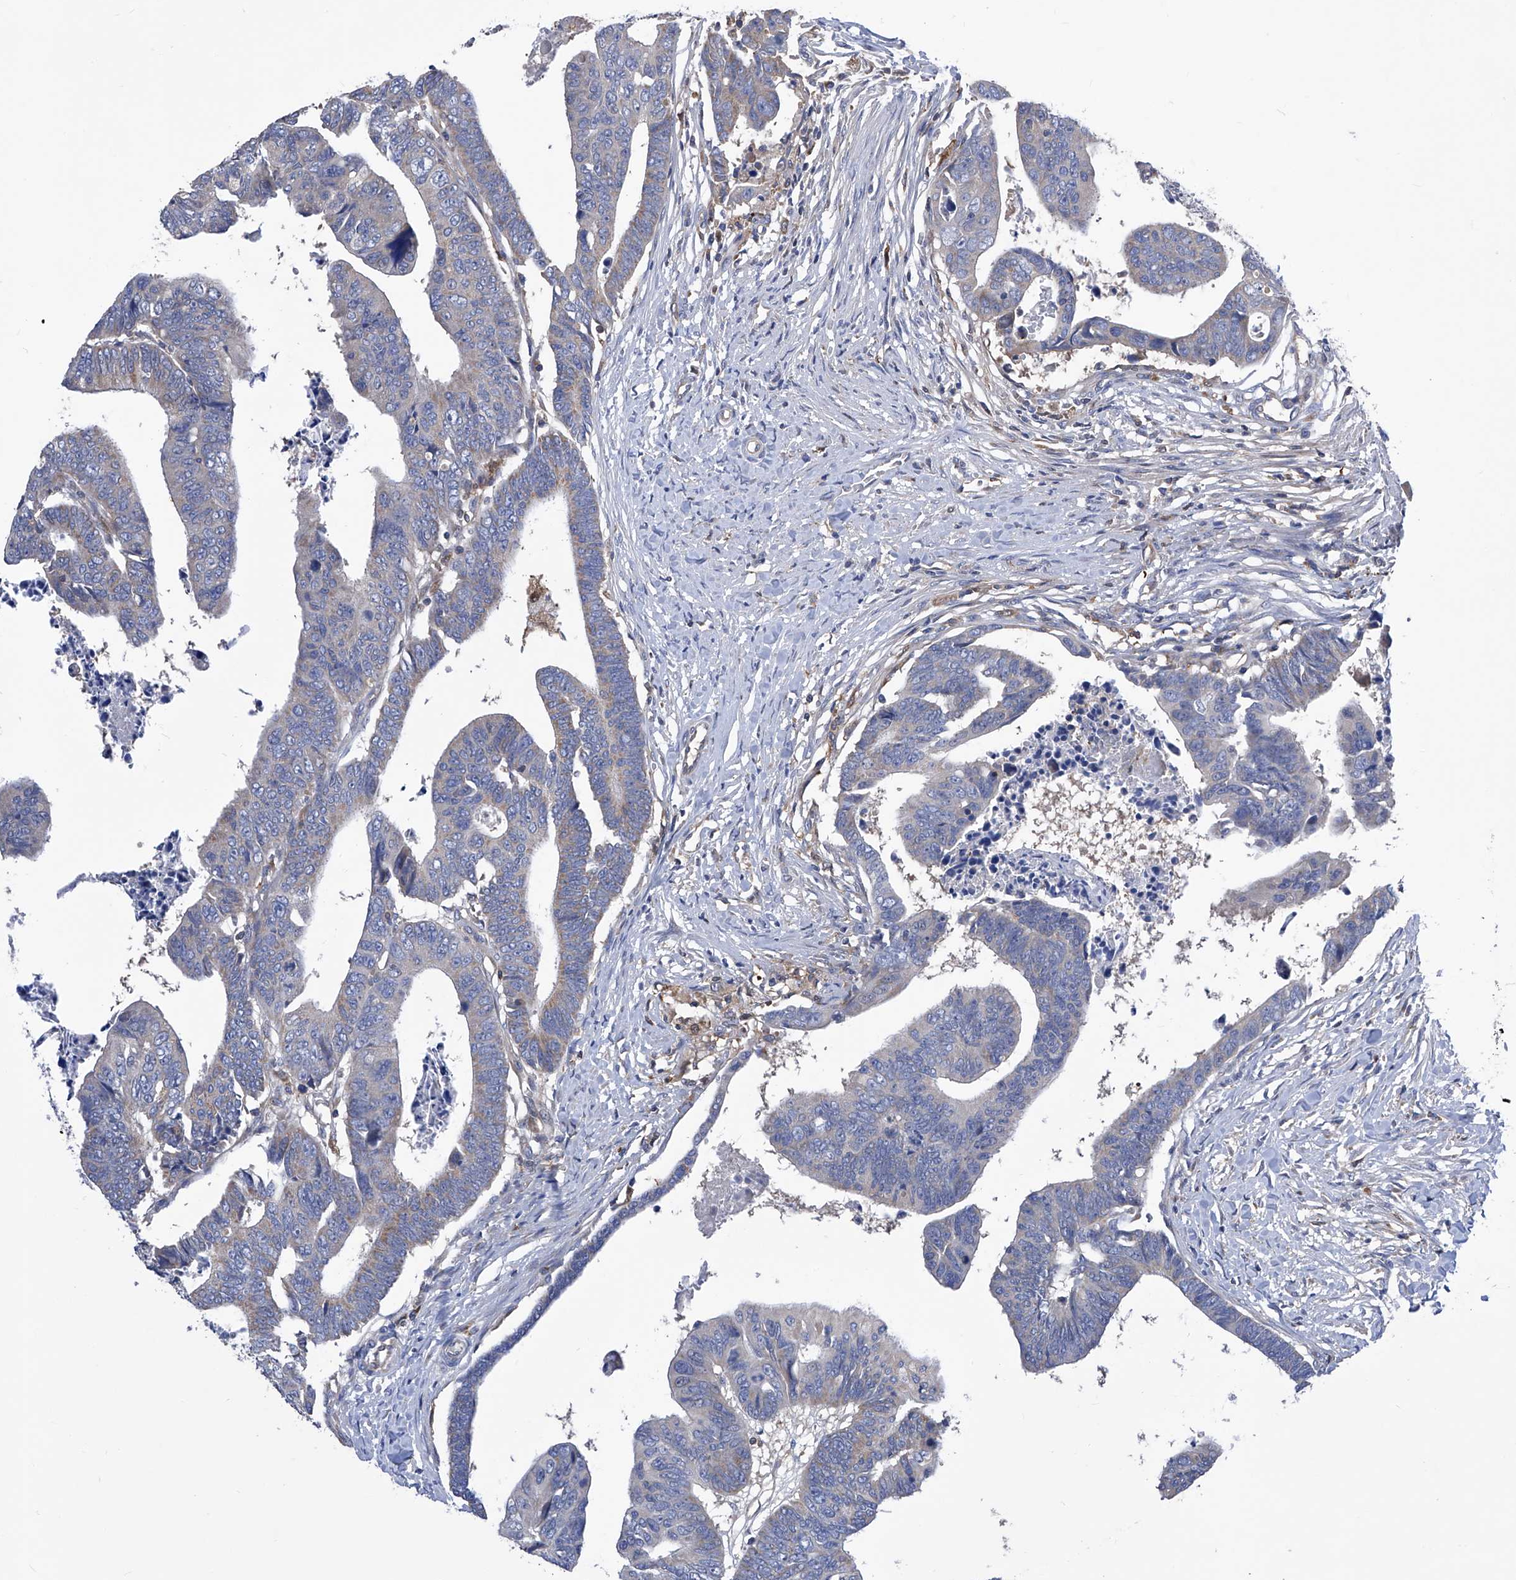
{"staining": {"intensity": "weak", "quantity": "<25%", "location": "cytoplasmic/membranous"}, "tissue": "colorectal cancer", "cell_type": "Tumor cells", "image_type": "cancer", "snomed": [{"axis": "morphology", "description": "Adenocarcinoma, NOS"}, {"axis": "topography", "description": "Rectum"}], "caption": "DAB immunohistochemical staining of colorectal adenocarcinoma shows no significant positivity in tumor cells.", "gene": "SPATA20", "patient": {"sex": "female", "age": 65}}